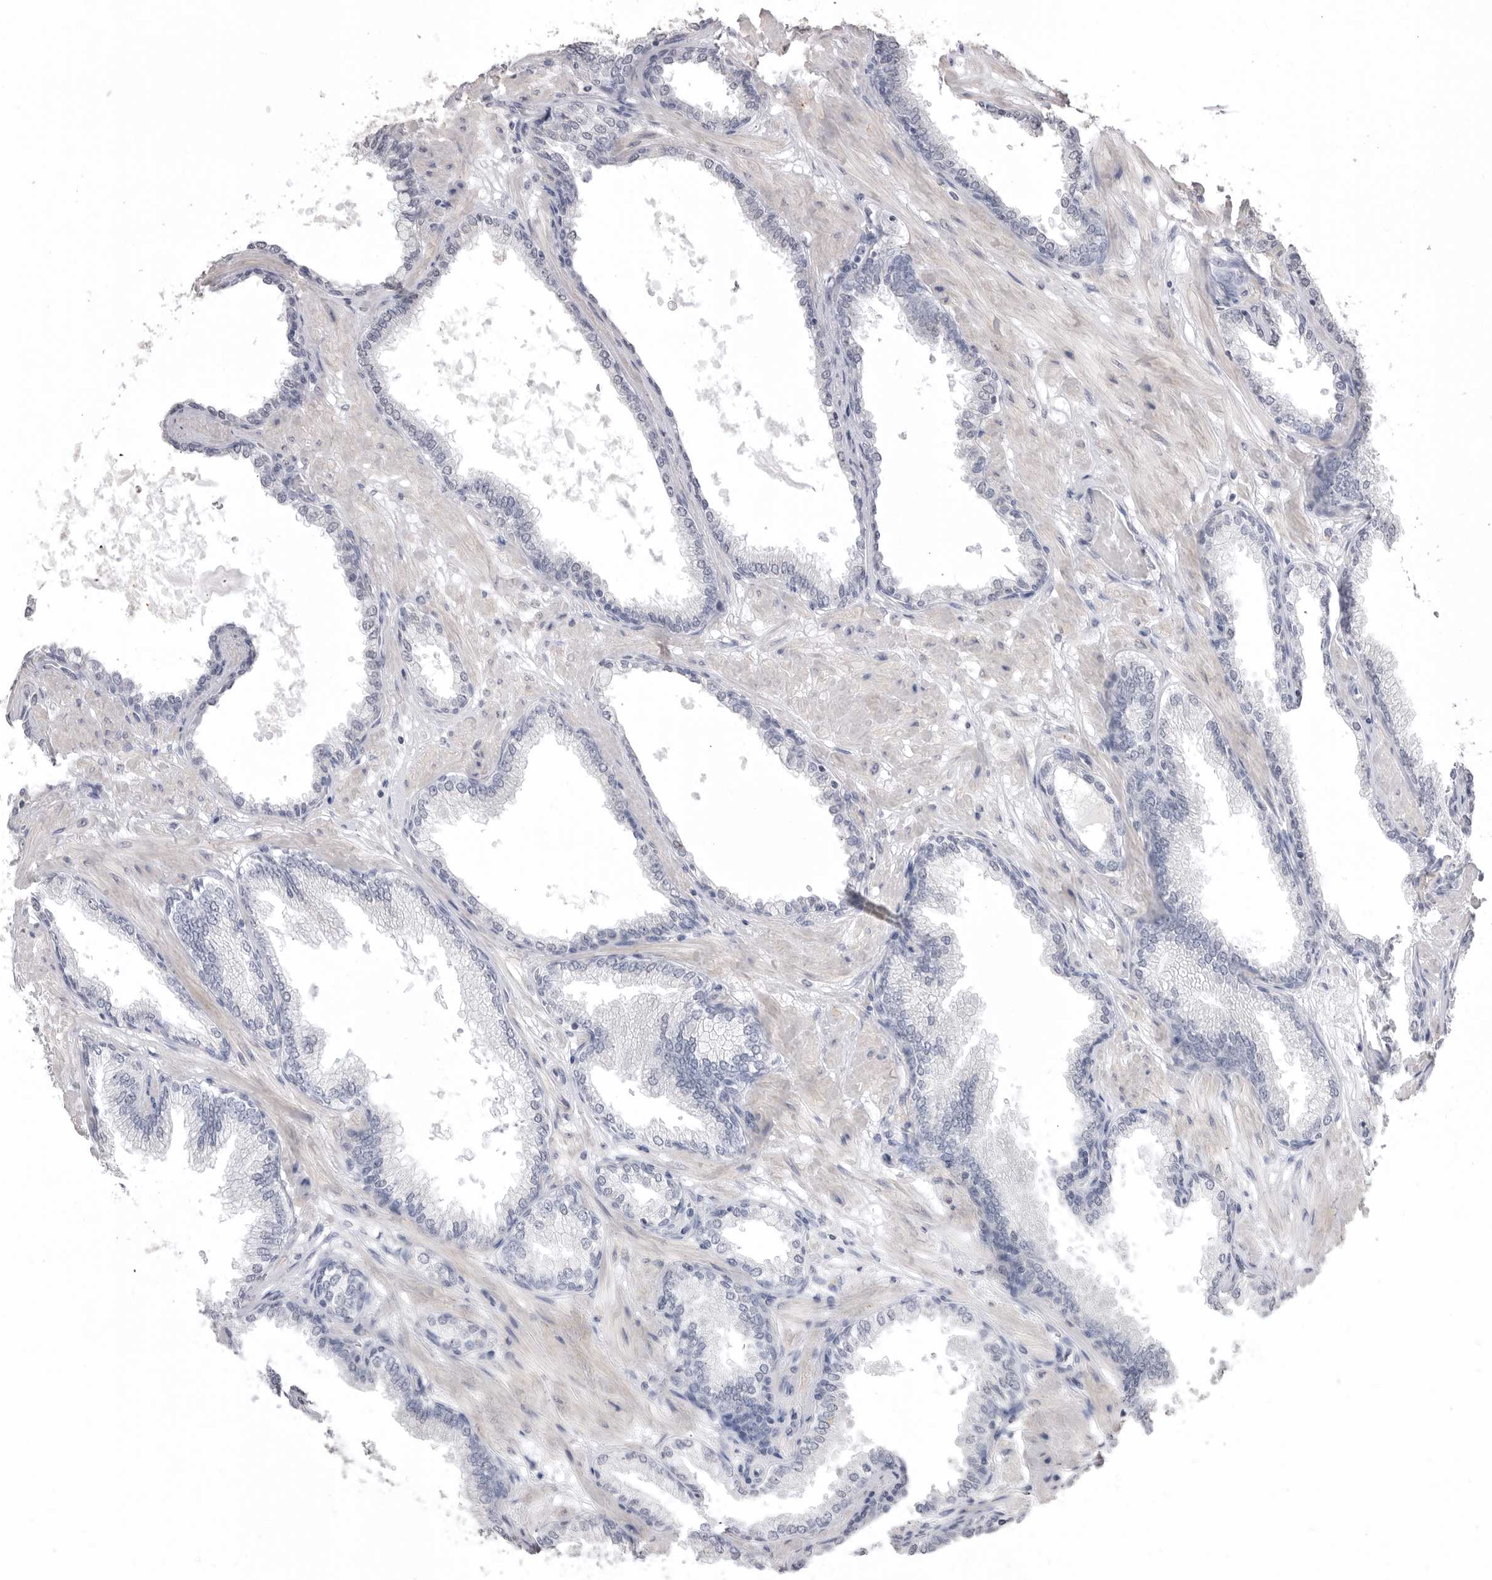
{"staining": {"intensity": "negative", "quantity": "none", "location": "none"}, "tissue": "prostate cancer", "cell_type": "Tumor cells", "image_type": "cancer", "snomed": [{"axis": "morphology", "description": "Adenocarcinoma, Low grade"}, {"axis": "topography", "description": "Prostate"}], "caption": "Prostate cancer stained for a protein using immunohistochemistry displays no expression tumor cells.", "gene": "ICAM5", "patient": {"sex": "male", "age": 60}}